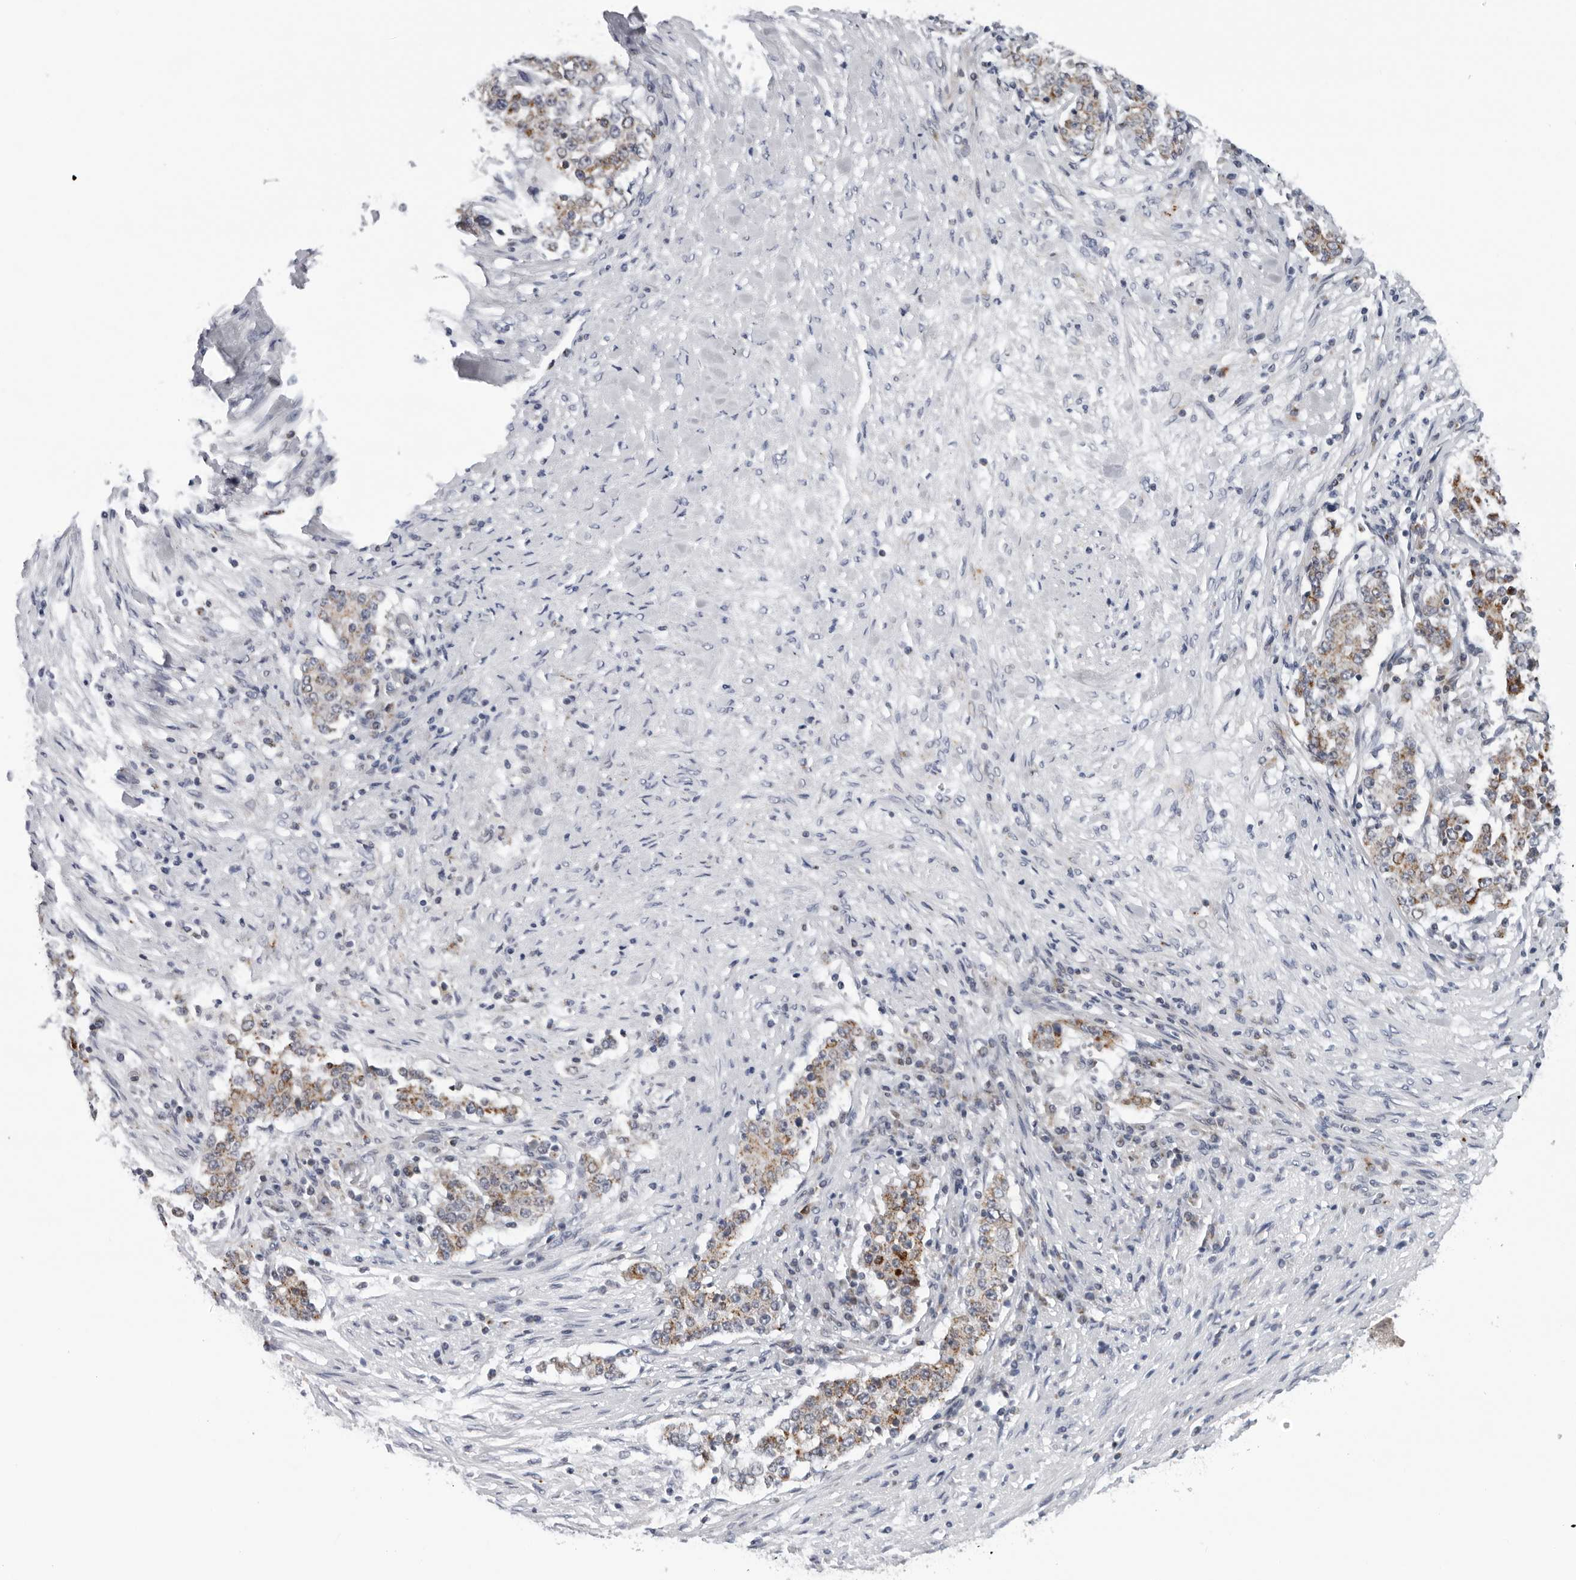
{"staining": {"intensity": "moderate", "quantity": ">75%", "location": "cytoplasmic/membranous"}, "tissue": "stomach cancer", "cell_type": "Tumor cells", "image_type": "cancer", "snomed": [{"axis": "morphology", "description": "Adenocarcinoma, NOS"}, {"axis": "topography", "description": "Stomach"}], "caption": "Protein expression analysis of stomach cancer reveals moderate cytoplasmic/membranous staining in about >75% of tumor cells.", "gene": "CPT2", "patient": {"sex": "male", "age": 59}}